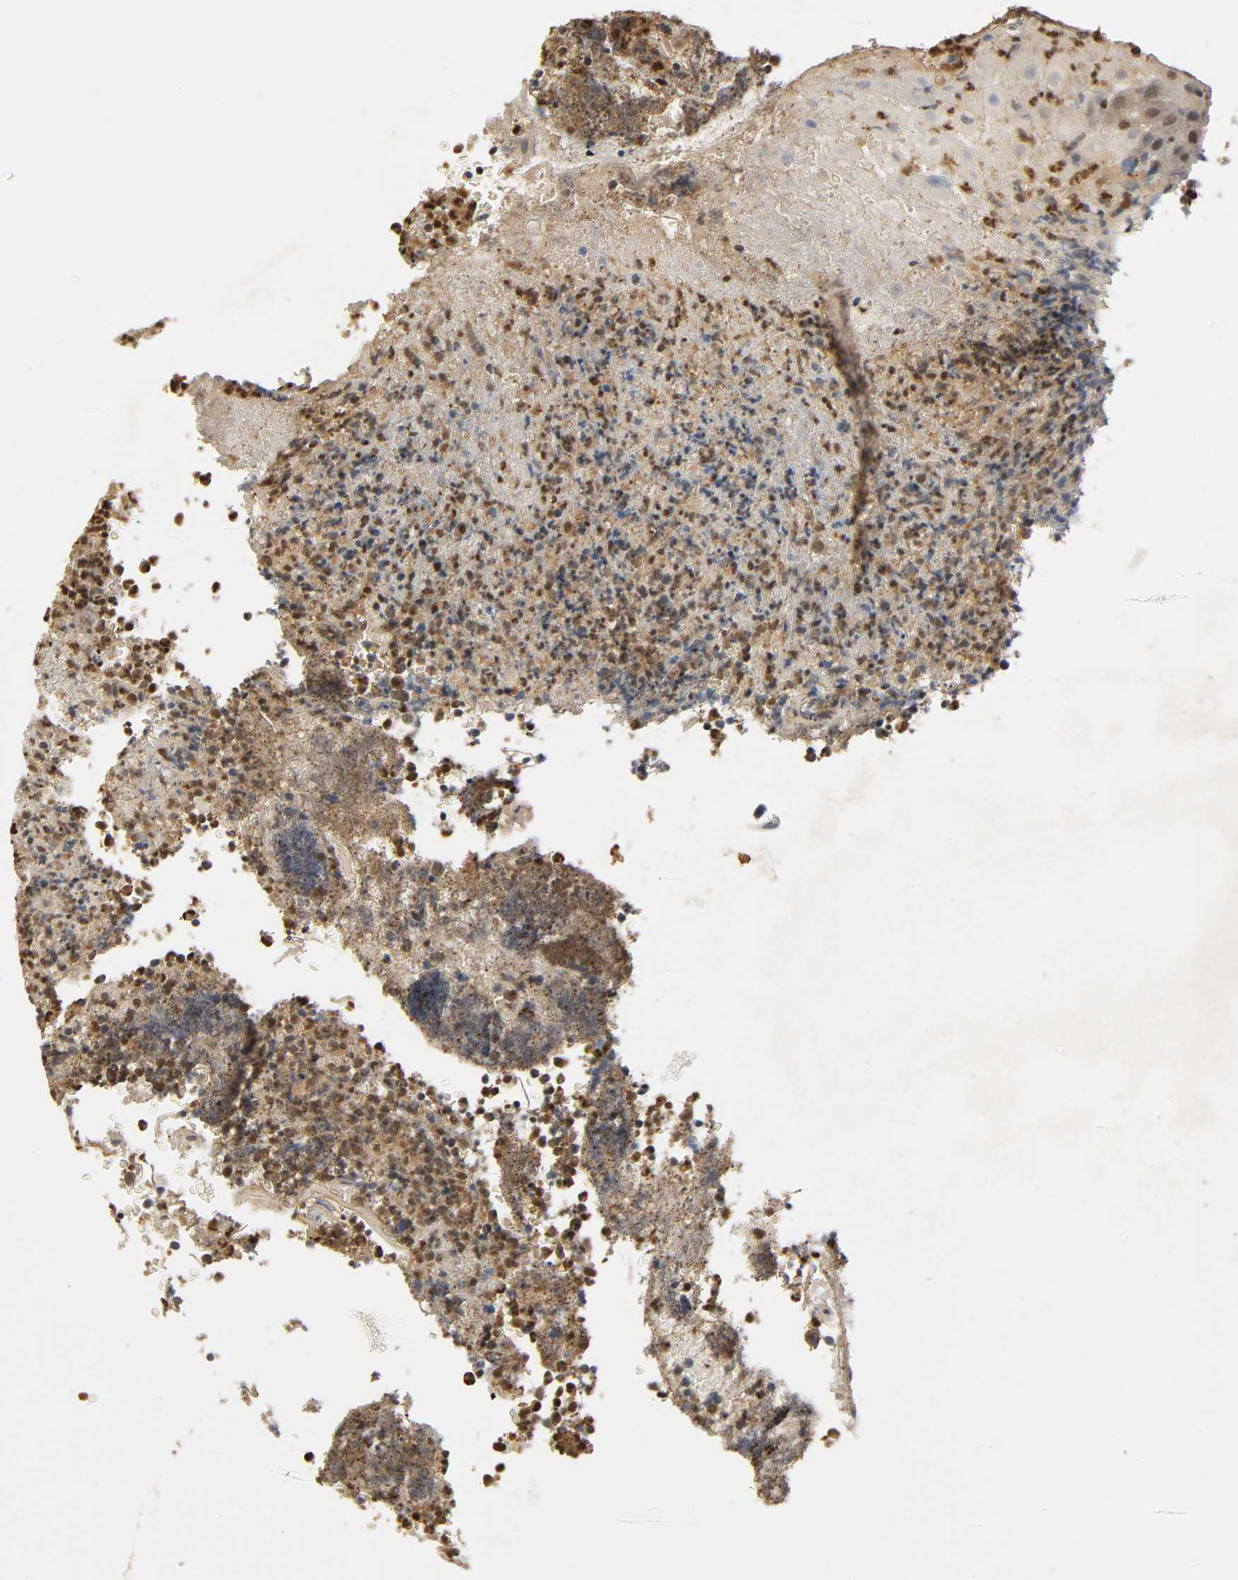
{"staining": {"intensity": "moderate", "quantity": "25%-75%", "location": "cytoplasmic/membranous,nuclear"}, "tissue": "lymphoma", "cell_type": "Tumor cells", "image_type": "cancer", "snomed": [{"axis": "morphology", "description": "Malignant lymphoma, non-Hodgkin's type, High grade"}, {"axis": "topography", "description": "Tonsil"}], "caption": "Immunohistochemical staining of human lymphoma displays medium levels of moderate cytoplasmic/membranous and nuclear staining in approximately 25%-75% of tumor cells.", "gene": "ZFPM2", "patient": {"sex": "female", "age": 36}}